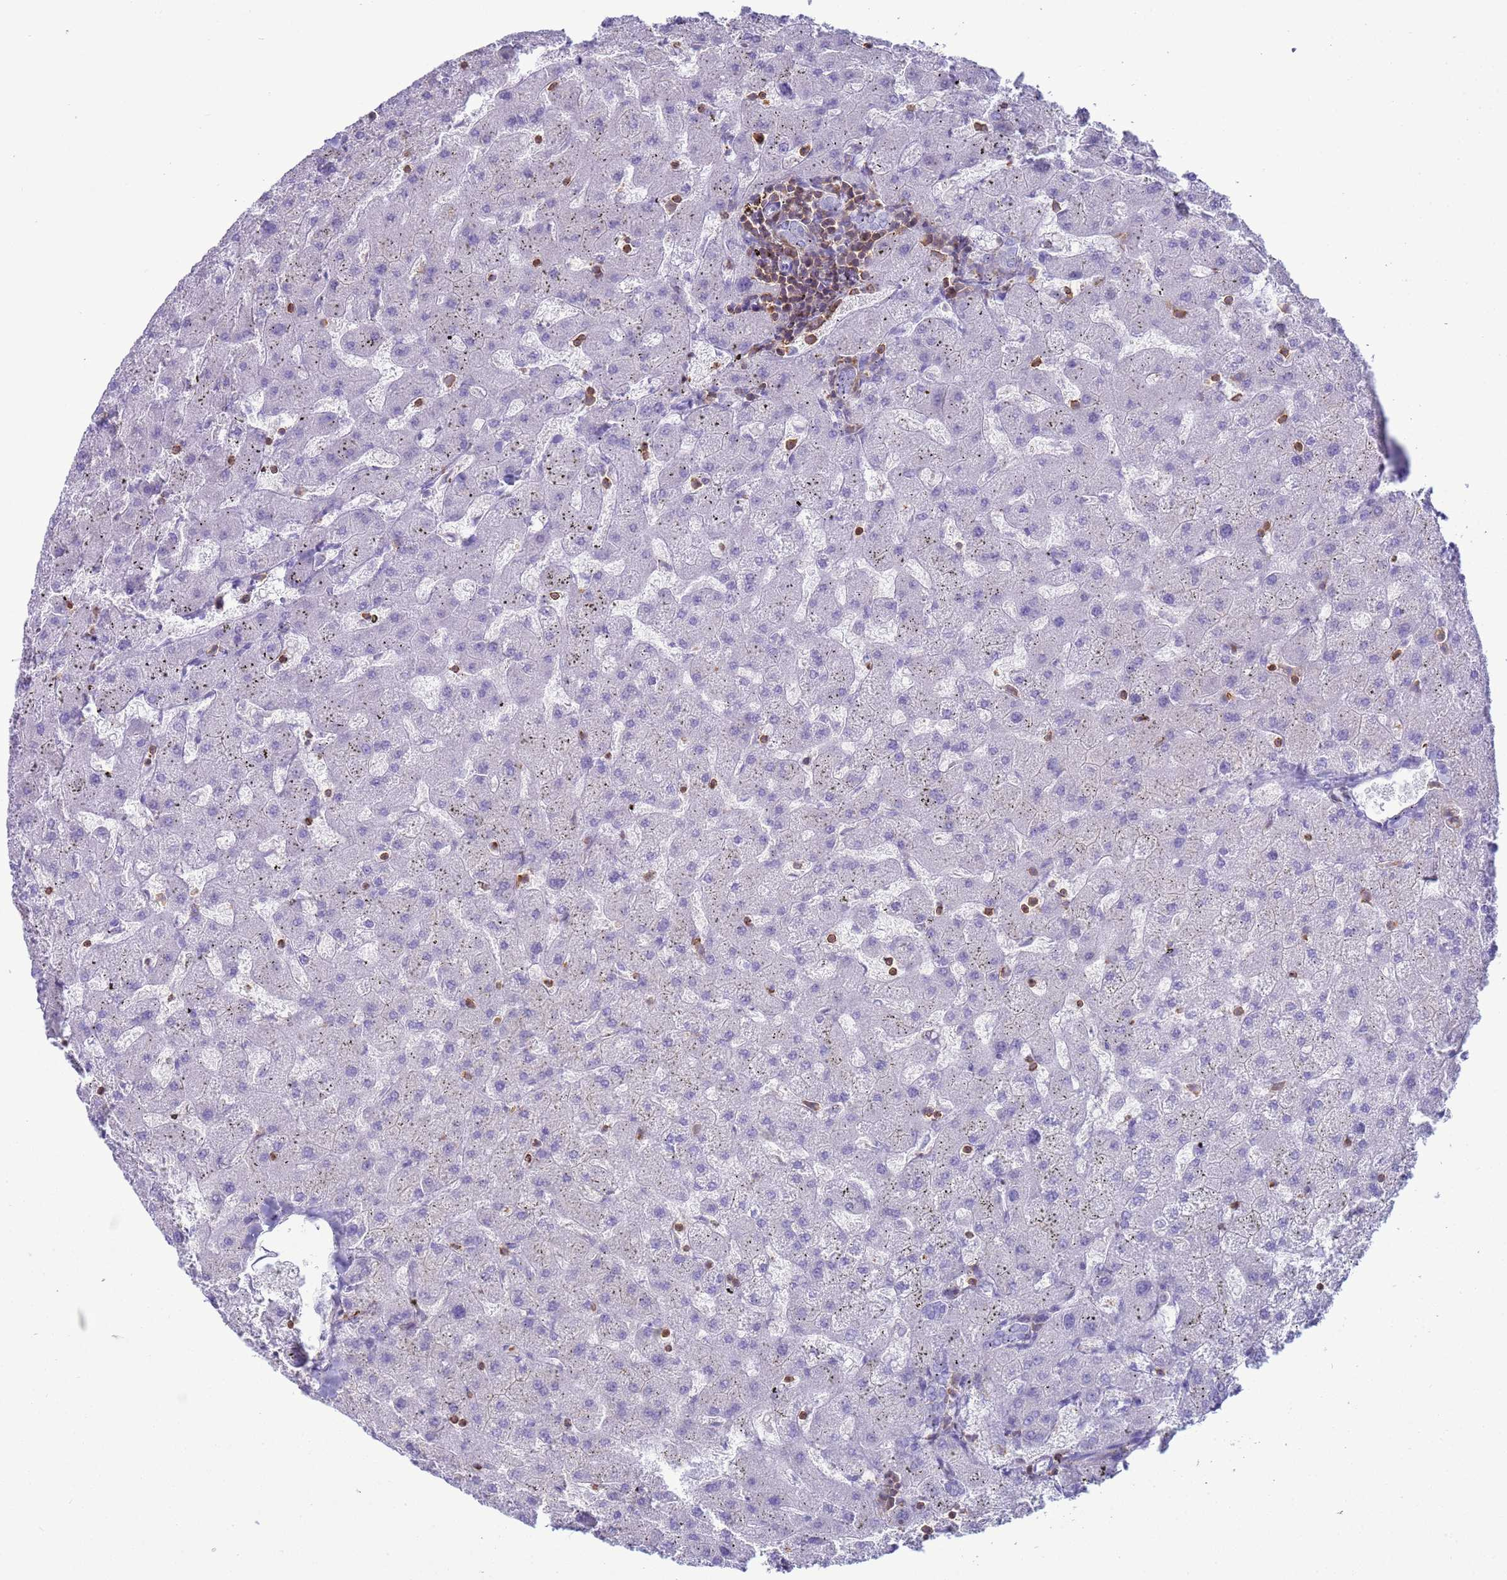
{"staining": {"intensity": "negative", "quantity": "none", "location": "none"}, "tissue": "liver", "cell_type": "Cholangiocytes", "image_type": "normal", "snomed": [{"axis": "morphology", "description": "Normal tissue, NOS"}, {"axis": "topography", "description": "Liver"}], "caption": "Protein analysis of normal liver shows no significant expression in cholangiocytes. (DAB (3,3'-diaminobenzidine) immunohistochemistry (IHC) with hematoxylin counter stain).", "gene": "IRF5", "patient": {"sex": "female", "age": 63}}